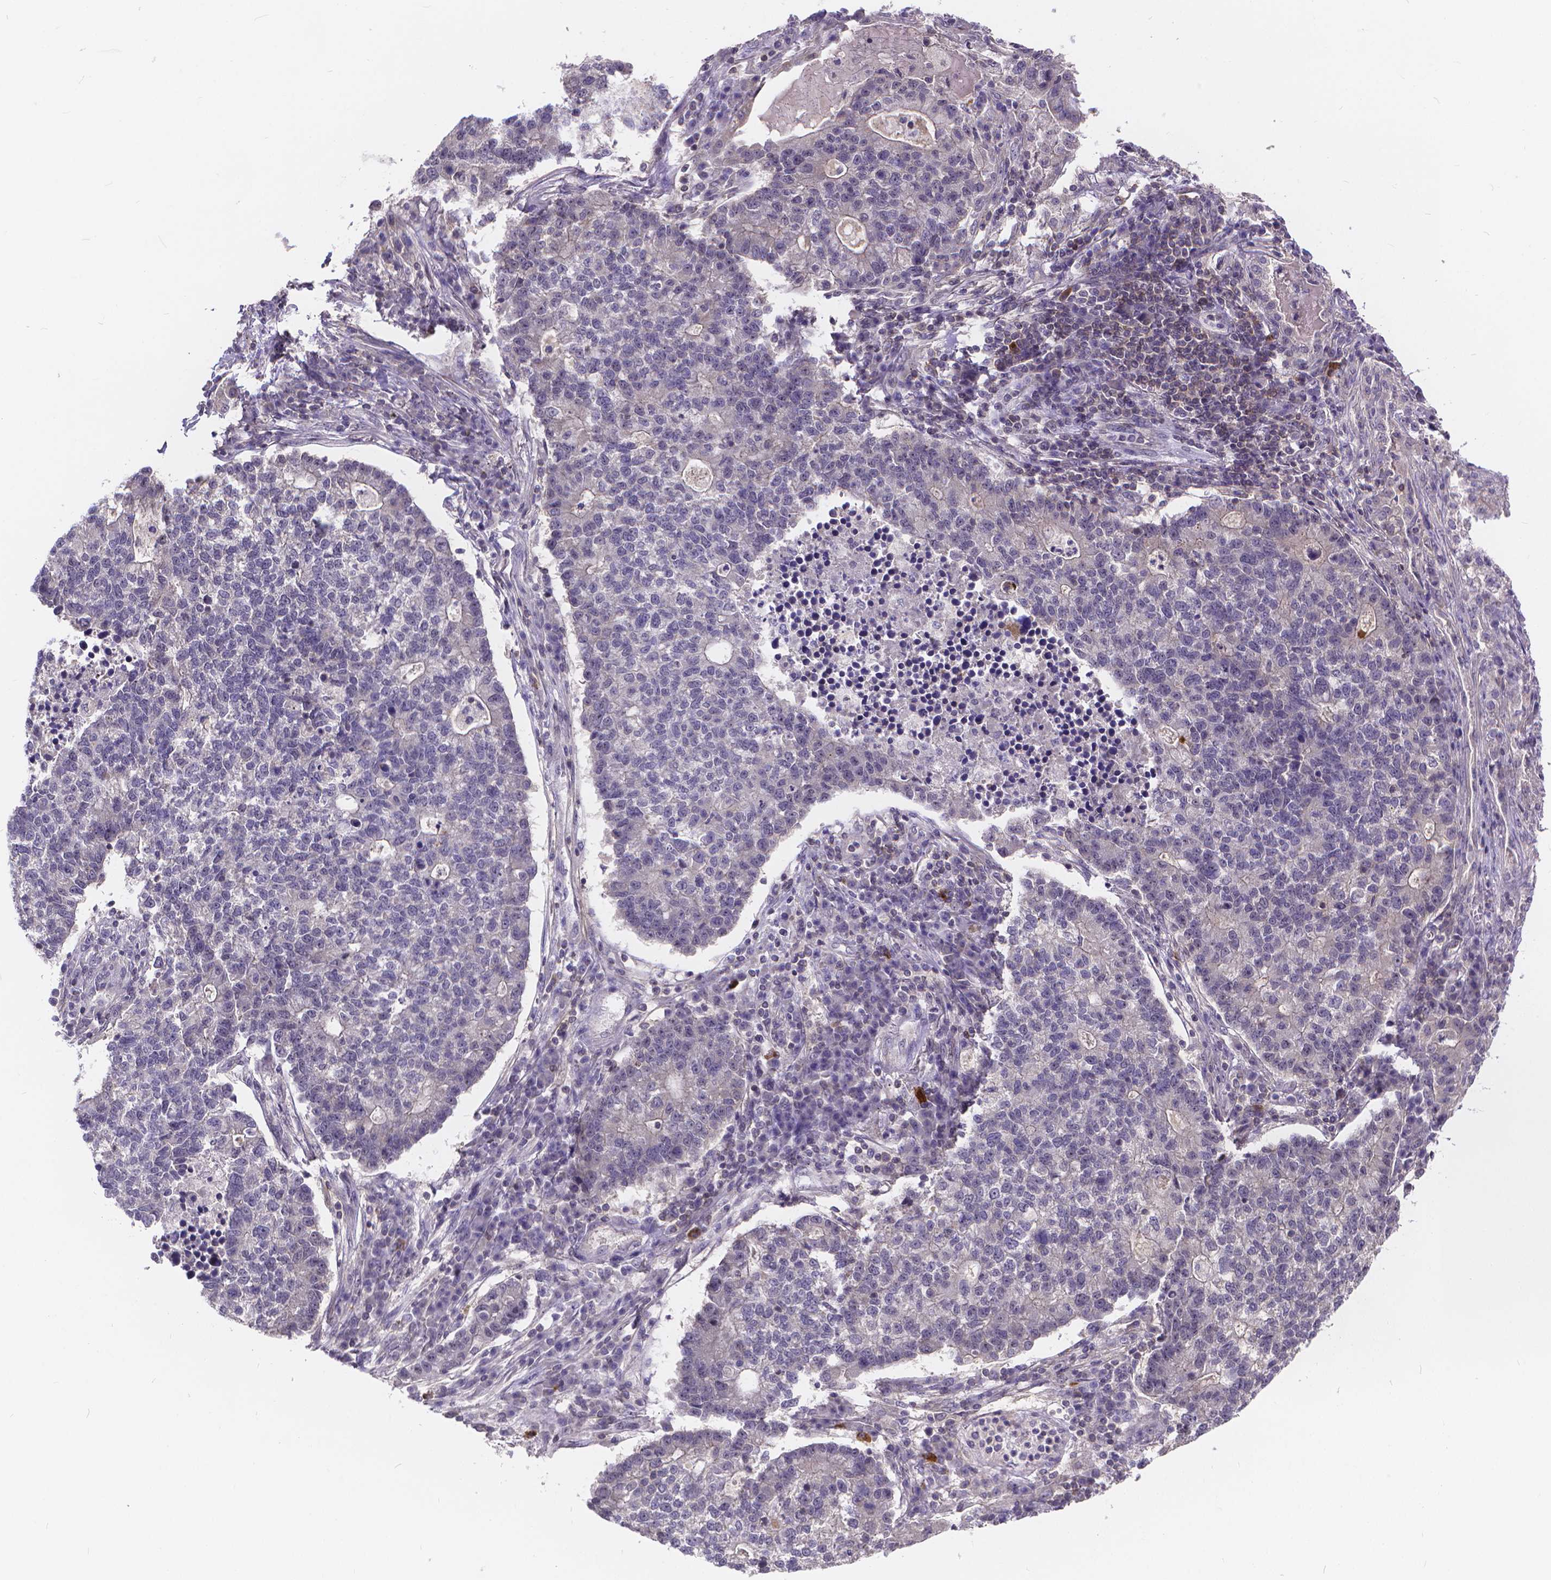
{"staining": {"intensity": "negative", "quantity": "none", "location": "none"}, "tissue": "lung cancer", "cell_type": "Tumor cells", "image_type": "cancer", "snomed": [{"axis": "morphology", "description": "Adenocarcinoma, NOS"}, {"axis": "topography", "description": "Lung"}], "caption": "Lung cancer was stained to show a protein in brown. There is no significant staining in tumor cells. The staining was performed using DAB to visualize the protein expression in brown, while the nuclei were stained in blue with hematoxylin (Magnification: 20x).", "gene": "GLRB", "patient": {"sex": "male", "age": 57}}